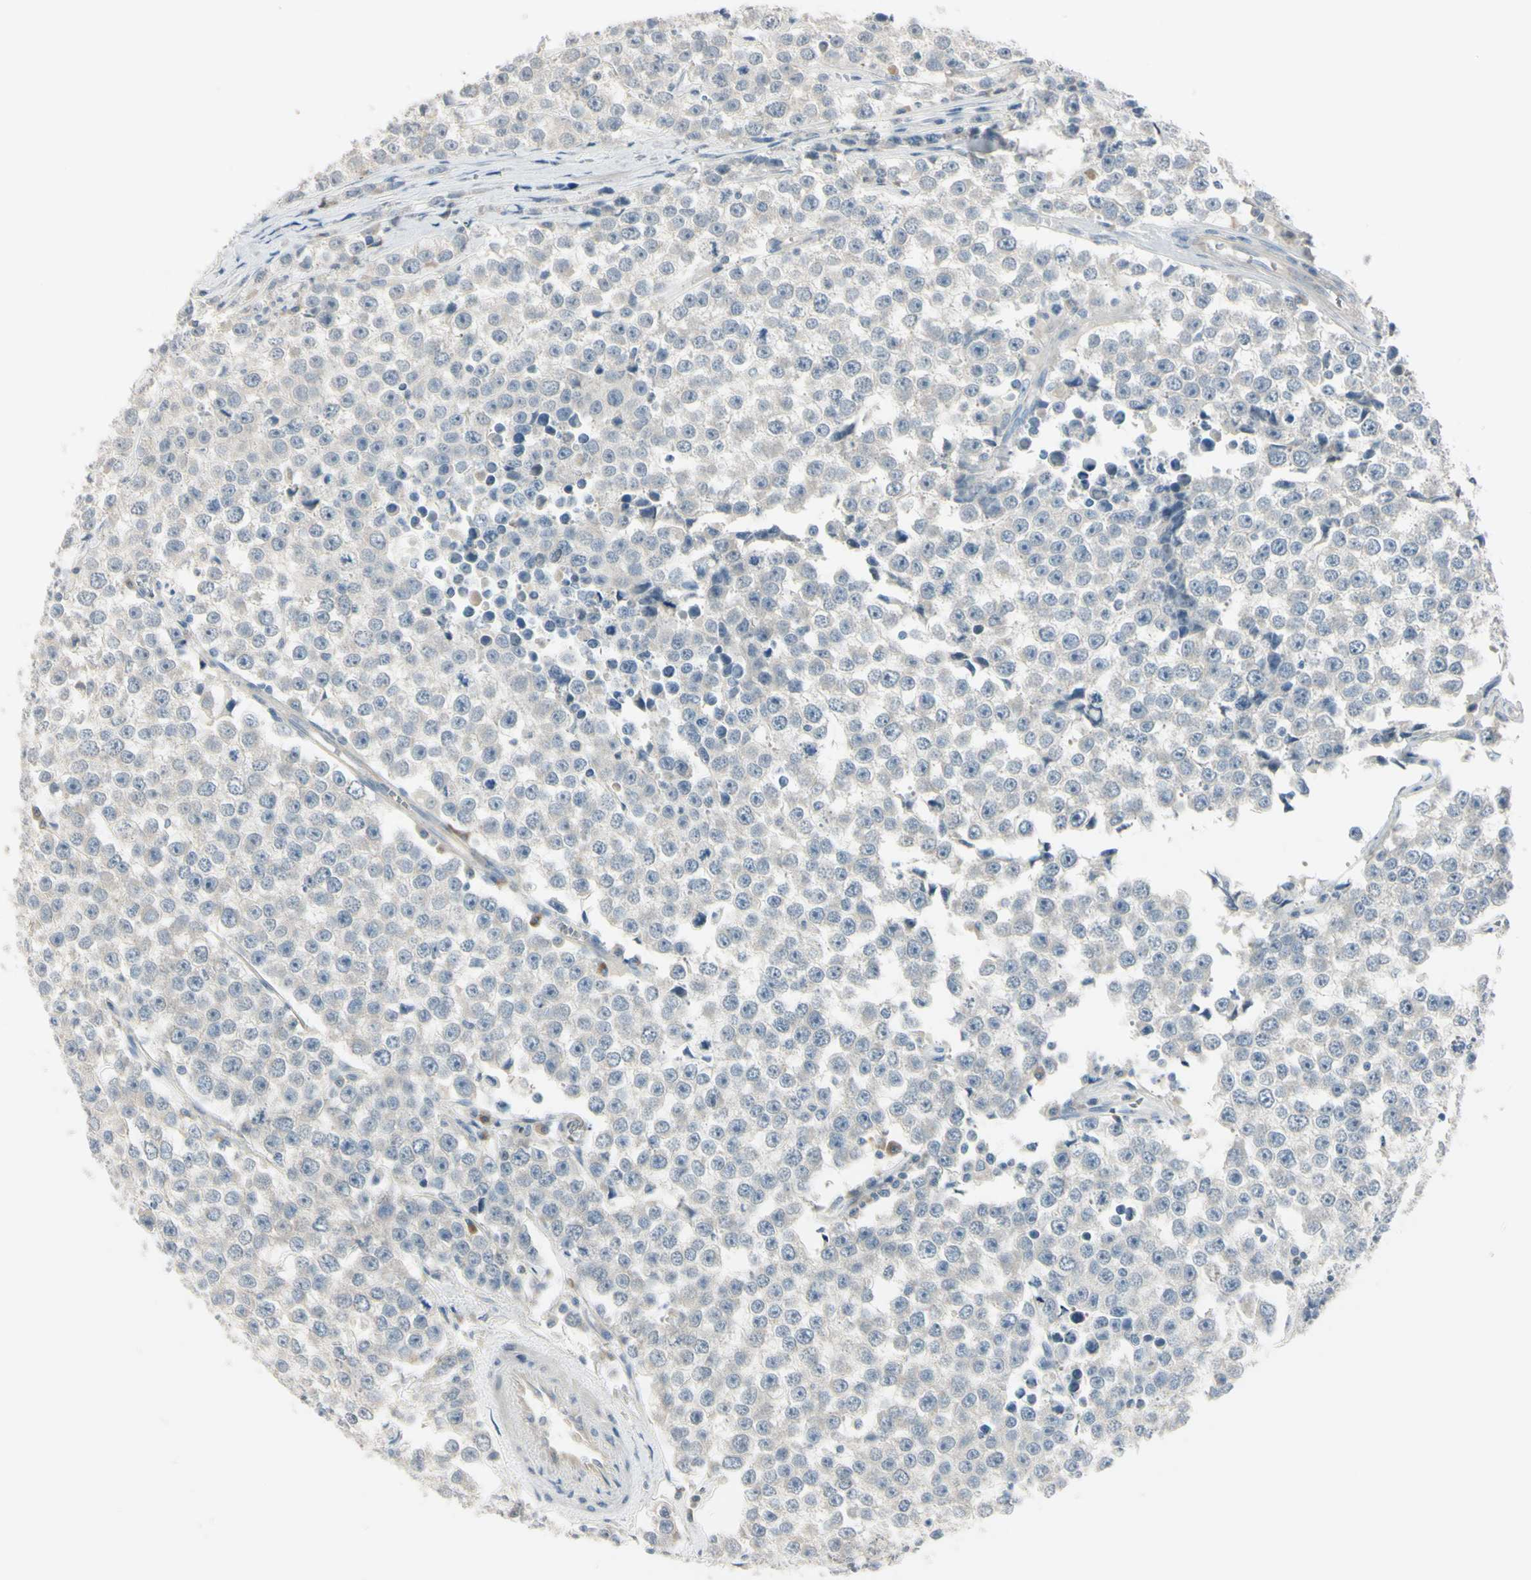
{"staining": {"intensity": "negative", "quantity": "none", "location": "none"}, "tissue": "testis cancer", "cell_type": "Tumor cells", "image_type": "cancer", "snomed": [{"axis": "morphology", "description": "Seminoma, NOS"}, {"axis": "morphology", "description": "Carcinoma, Embryonal, NOS"}, {"axis": "topography", "description": "Testis"}], "caption": "Tumor cells are negative for protein expression in human testis cancer.", "gene": "AATK", "patient": {"sex": "male", "age": 52}}